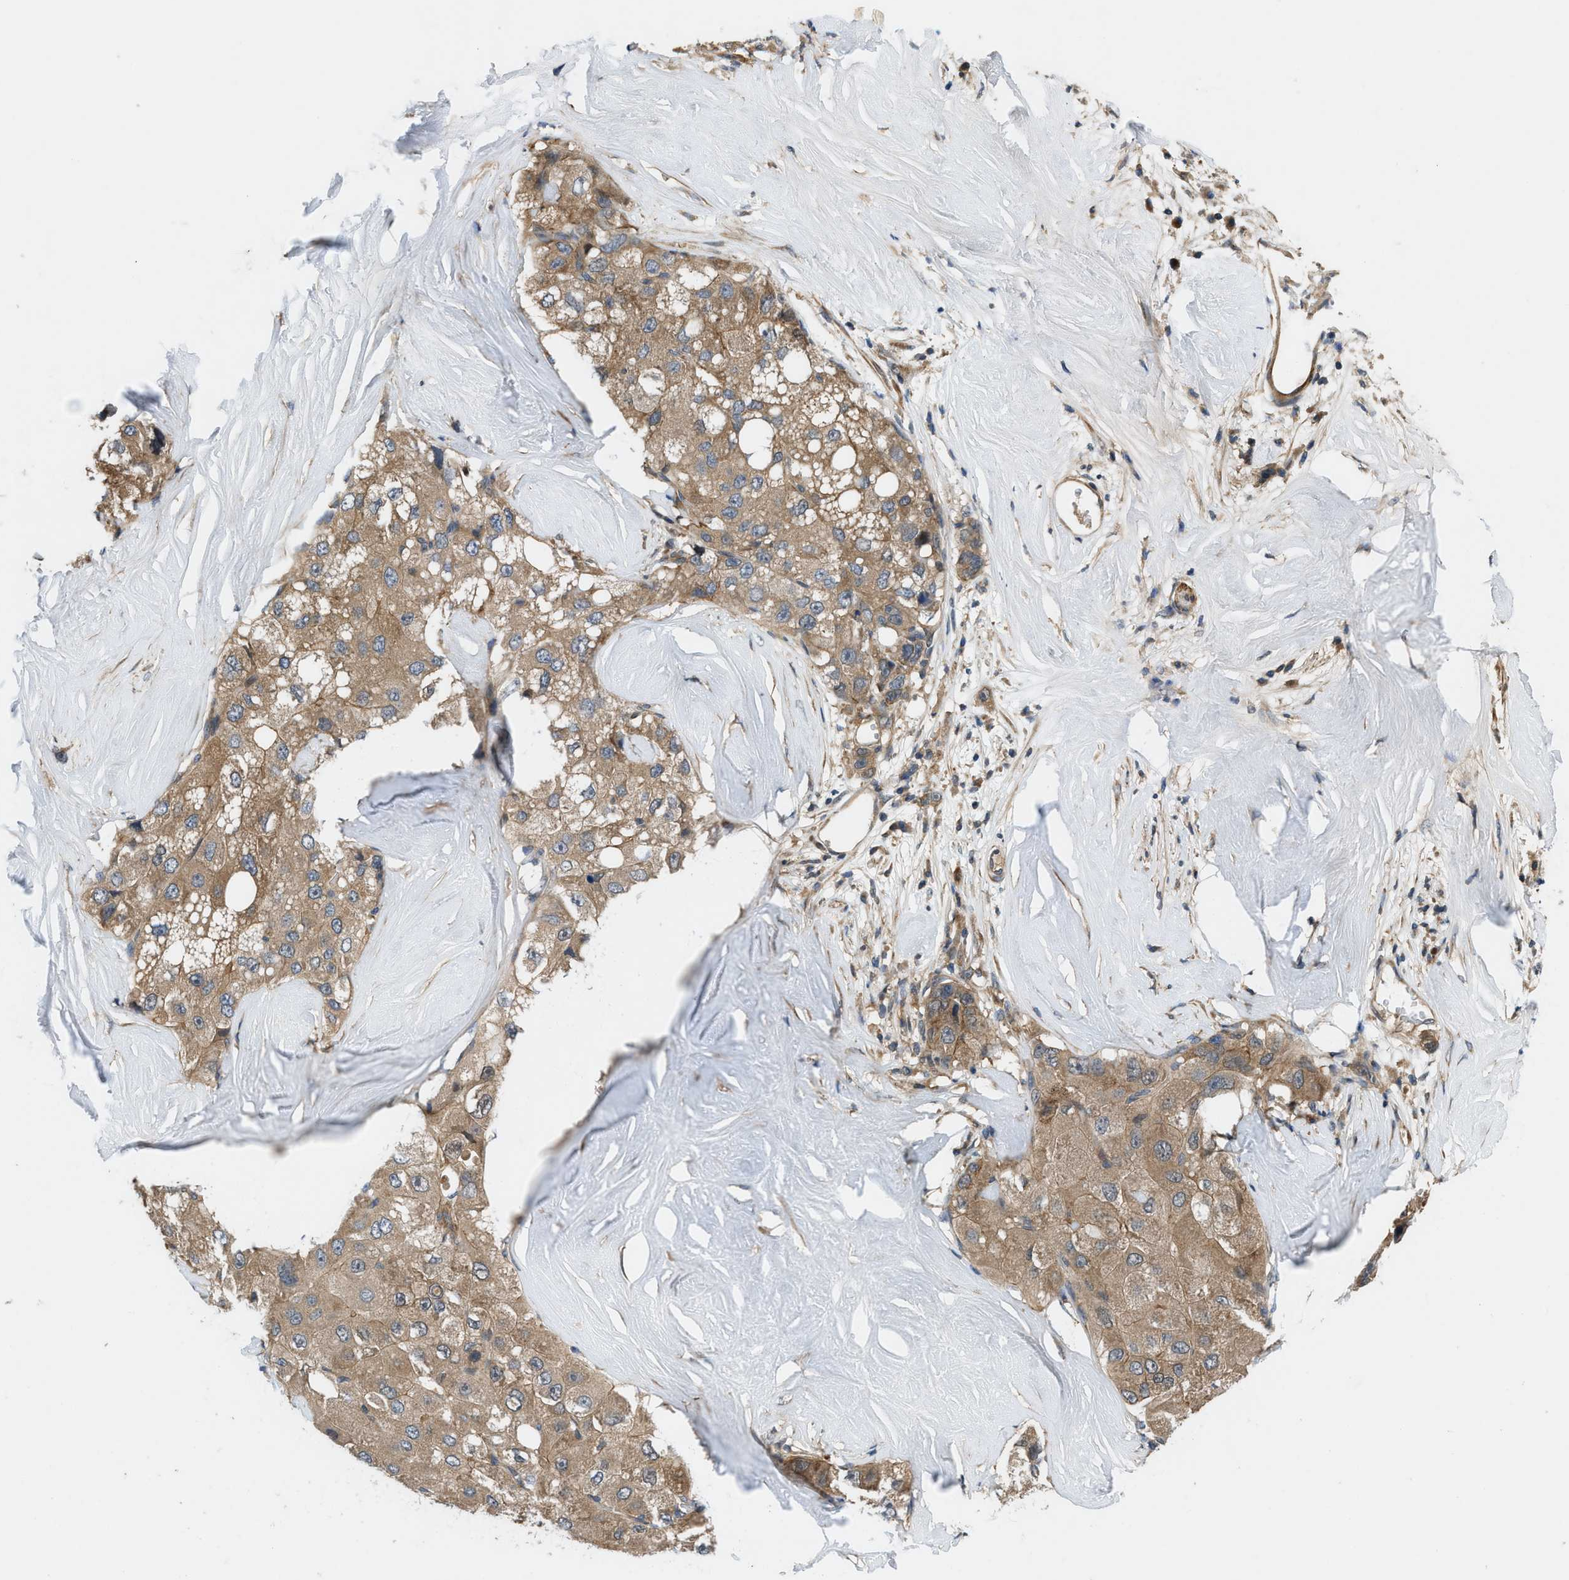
{"staining": {"intensity": "weak", "quantity": ">75%", "location": "cytoplasmic/membranous"}, "tissue": "liver cancer", "cell_type": "Tumor cells", "image_type": "cancer", "snomed": [{"axis": "morphology", "description": "Carcinoma, Hepatocellular, NOS"}, {"axis": "topography", "description": "Liver"}], "caption": "IHC (DAB (3,3'-diaminobenzidine)) staining of human liver cancer exhibits weak cytoplasmic/membranous protein staining in approximately >75% of tumor cells.", "gene": "GPR31", "patient": {"sex": "male", "age": 80}}